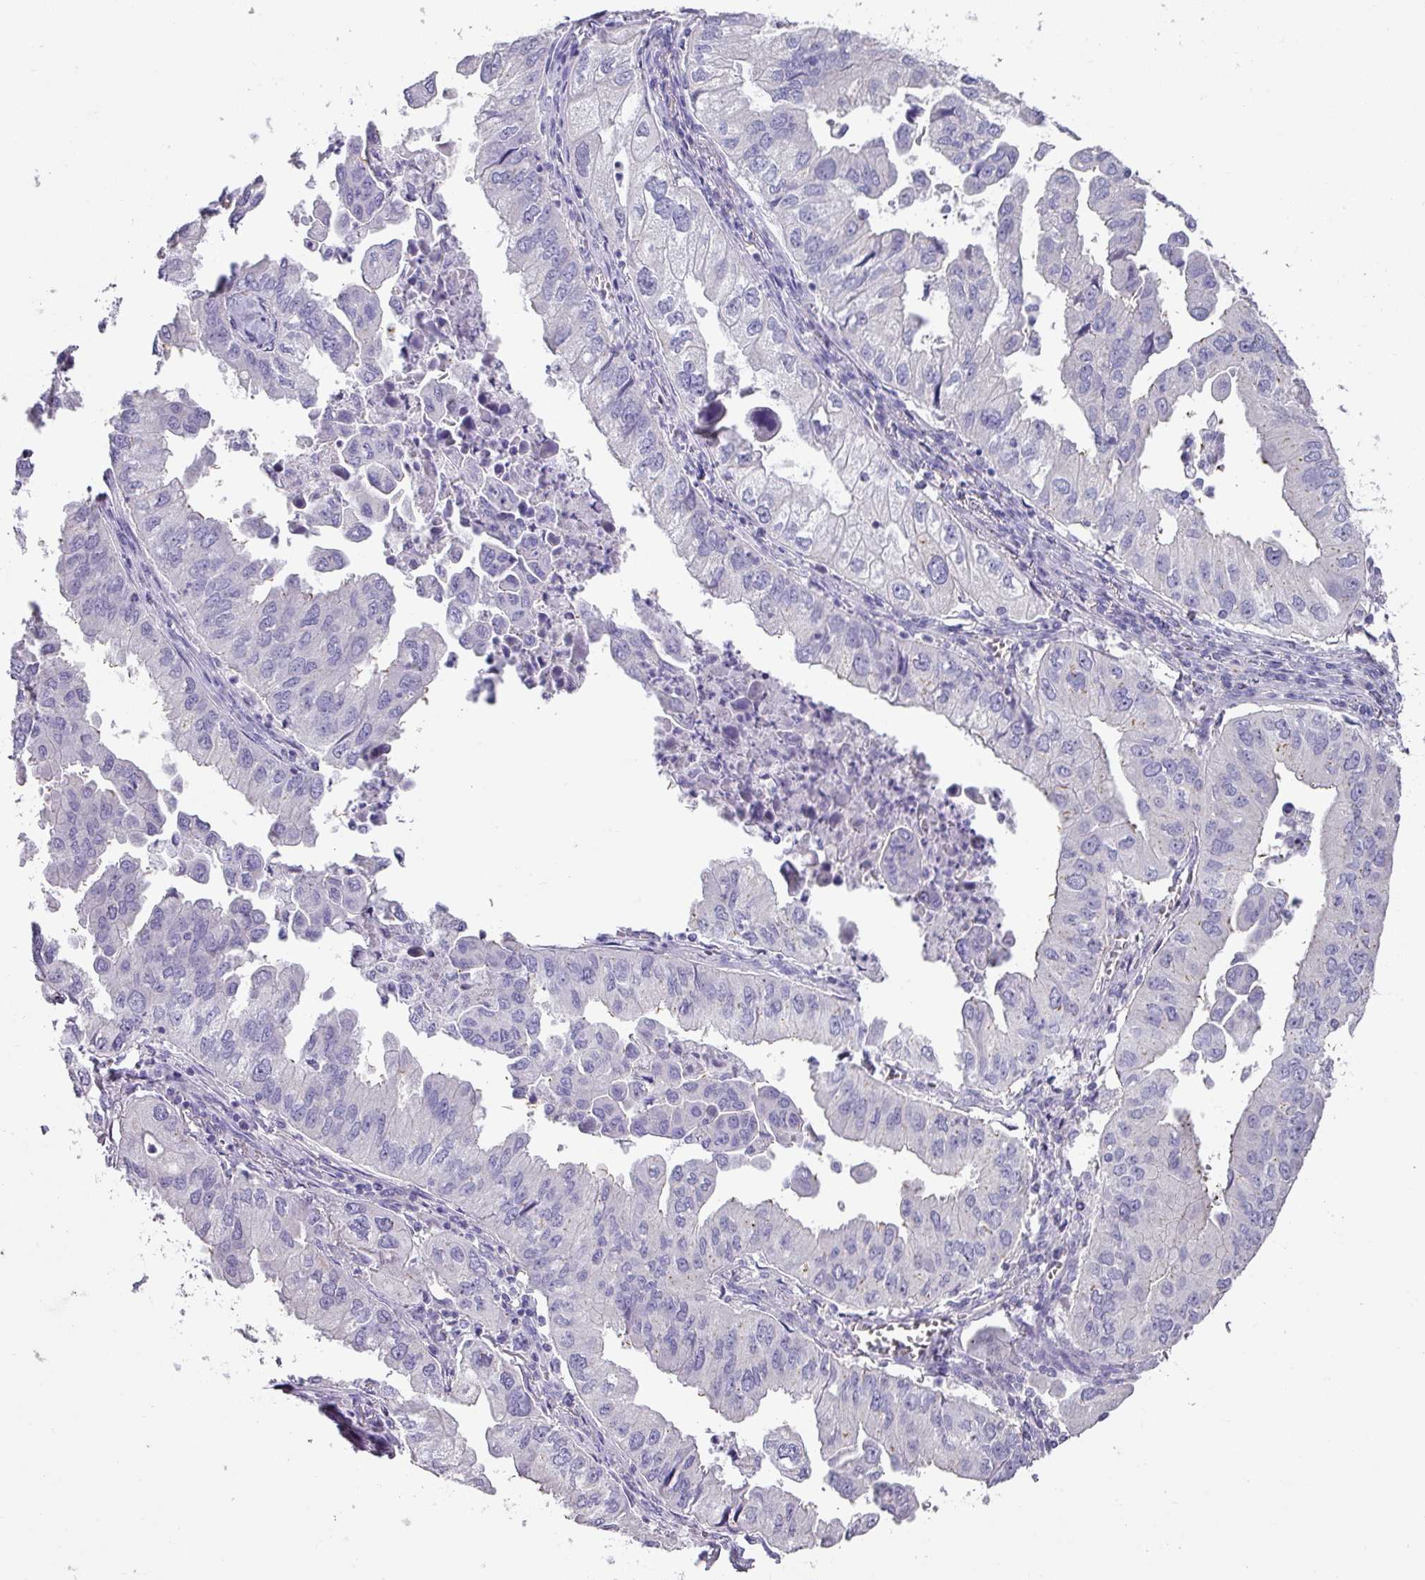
{"staining": {"intensity": "negative", "quantity": "none", "location": "none"}, "tissue": "lung cancer", "cell_type": "Tumor cells", "image_type": "cancer", "snomed": [{"axis": "morphology", "description": "Adenocarcinoma, NOS"}, {"axis": "topography", "description": "Lung"}], "caption": "The immunohistochemistry (IHC) image has no significant positivity in tumor cells of lung cancer tissue.", "gene": "GLI4", "patient": {"sex": "male", "age": 48}}